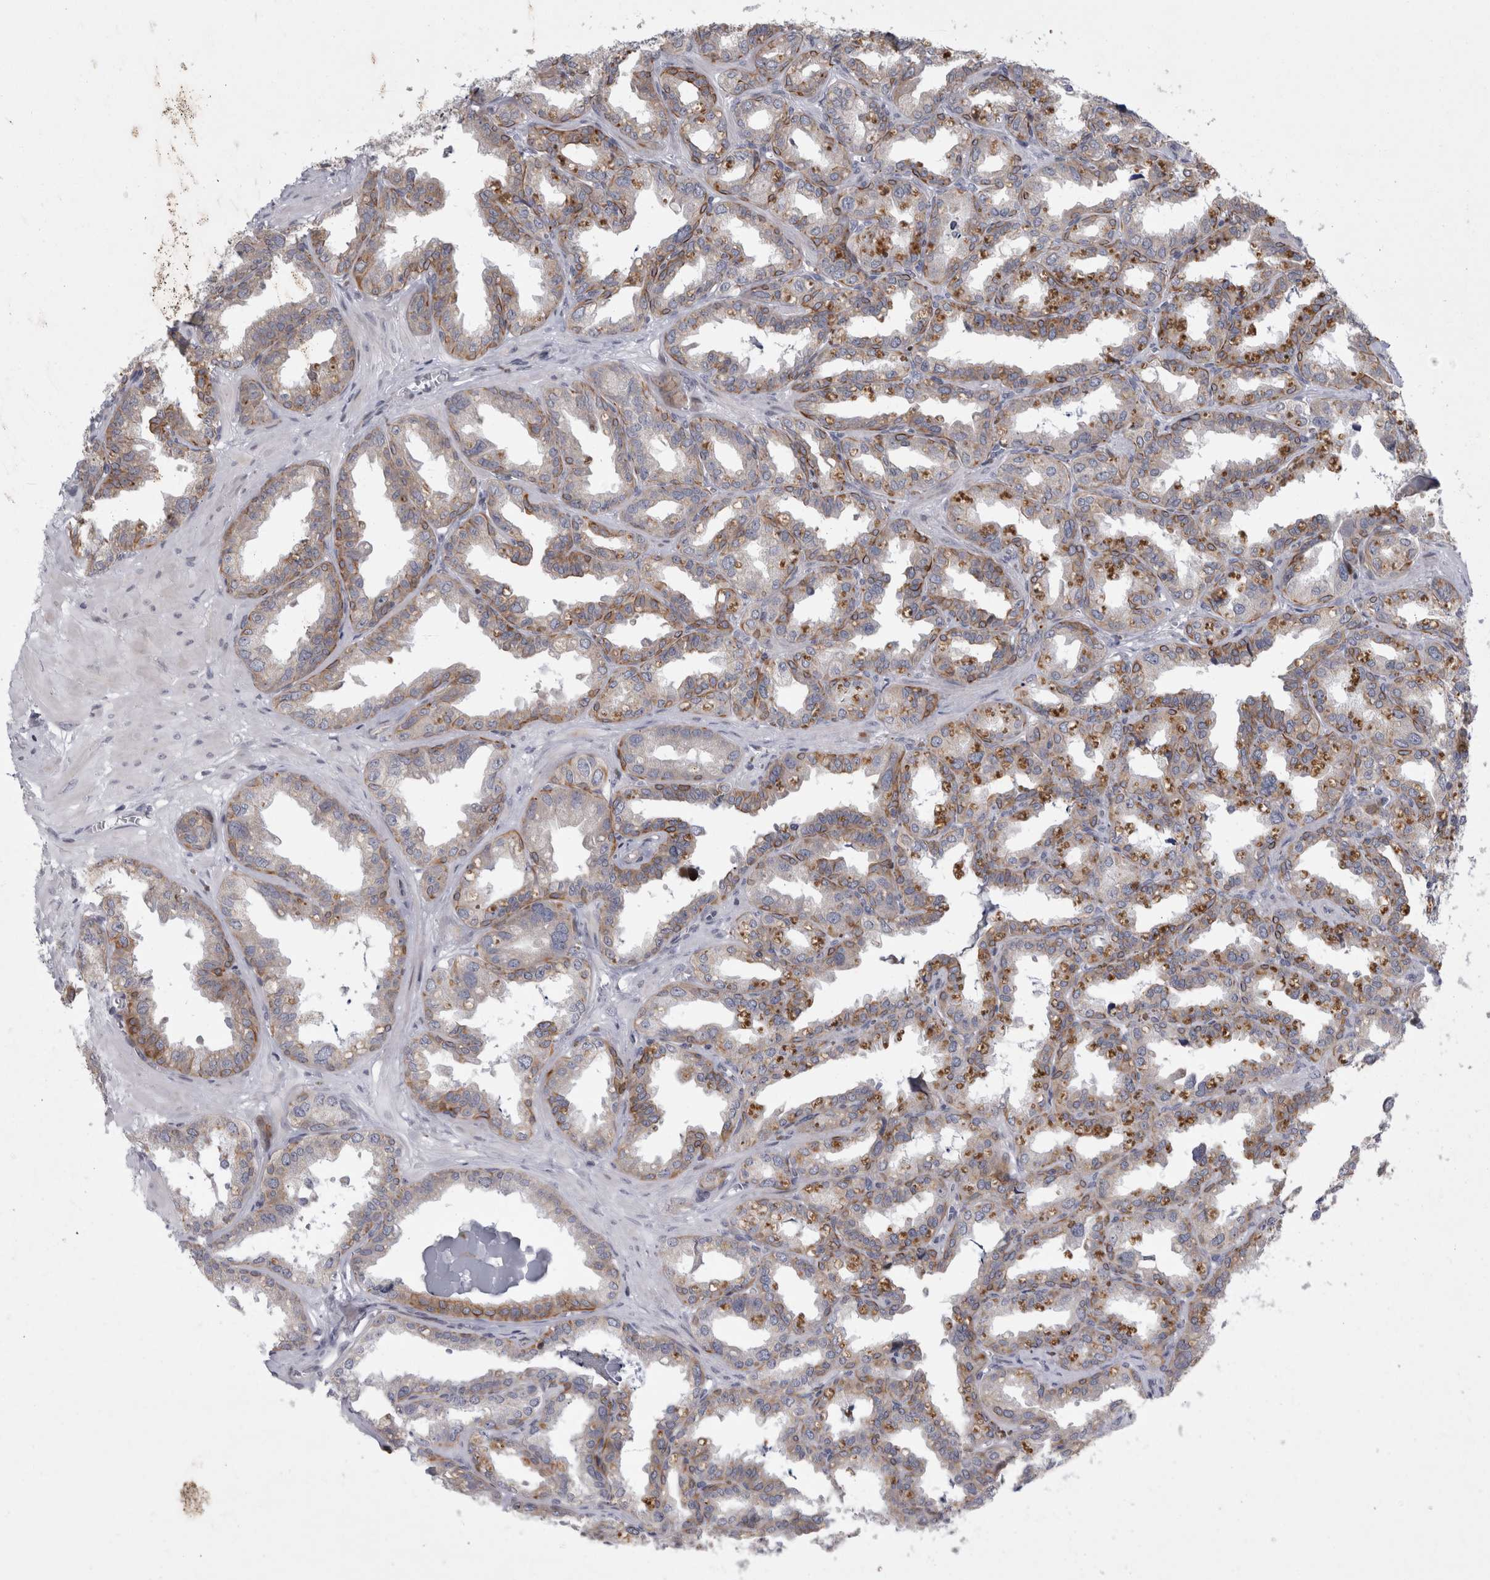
{"staining": {"intensity": "moderate", "quantity": "25%-75%", "location": "cytoplasmic/membranous"}, "tissue": "seminal vesicle", "cell_type": "Glandular cells", "image_type": "normal", "snomed": [{"axis": "morphology", "description": "Normal tissue, NOS"}, {"axis": "topography", "description": "Prostate"}, {"axis": "topography", "description": "Seminal veicle"}], "caption": "About 25%-75% of glandular cells in normal human seminal vesicle display moderate cytoplasmic/membranous protein expression as visualized by brown immunohistochemical staining.", "gene": "UTP25", "patient": {"sex": "male", "age": 51}}